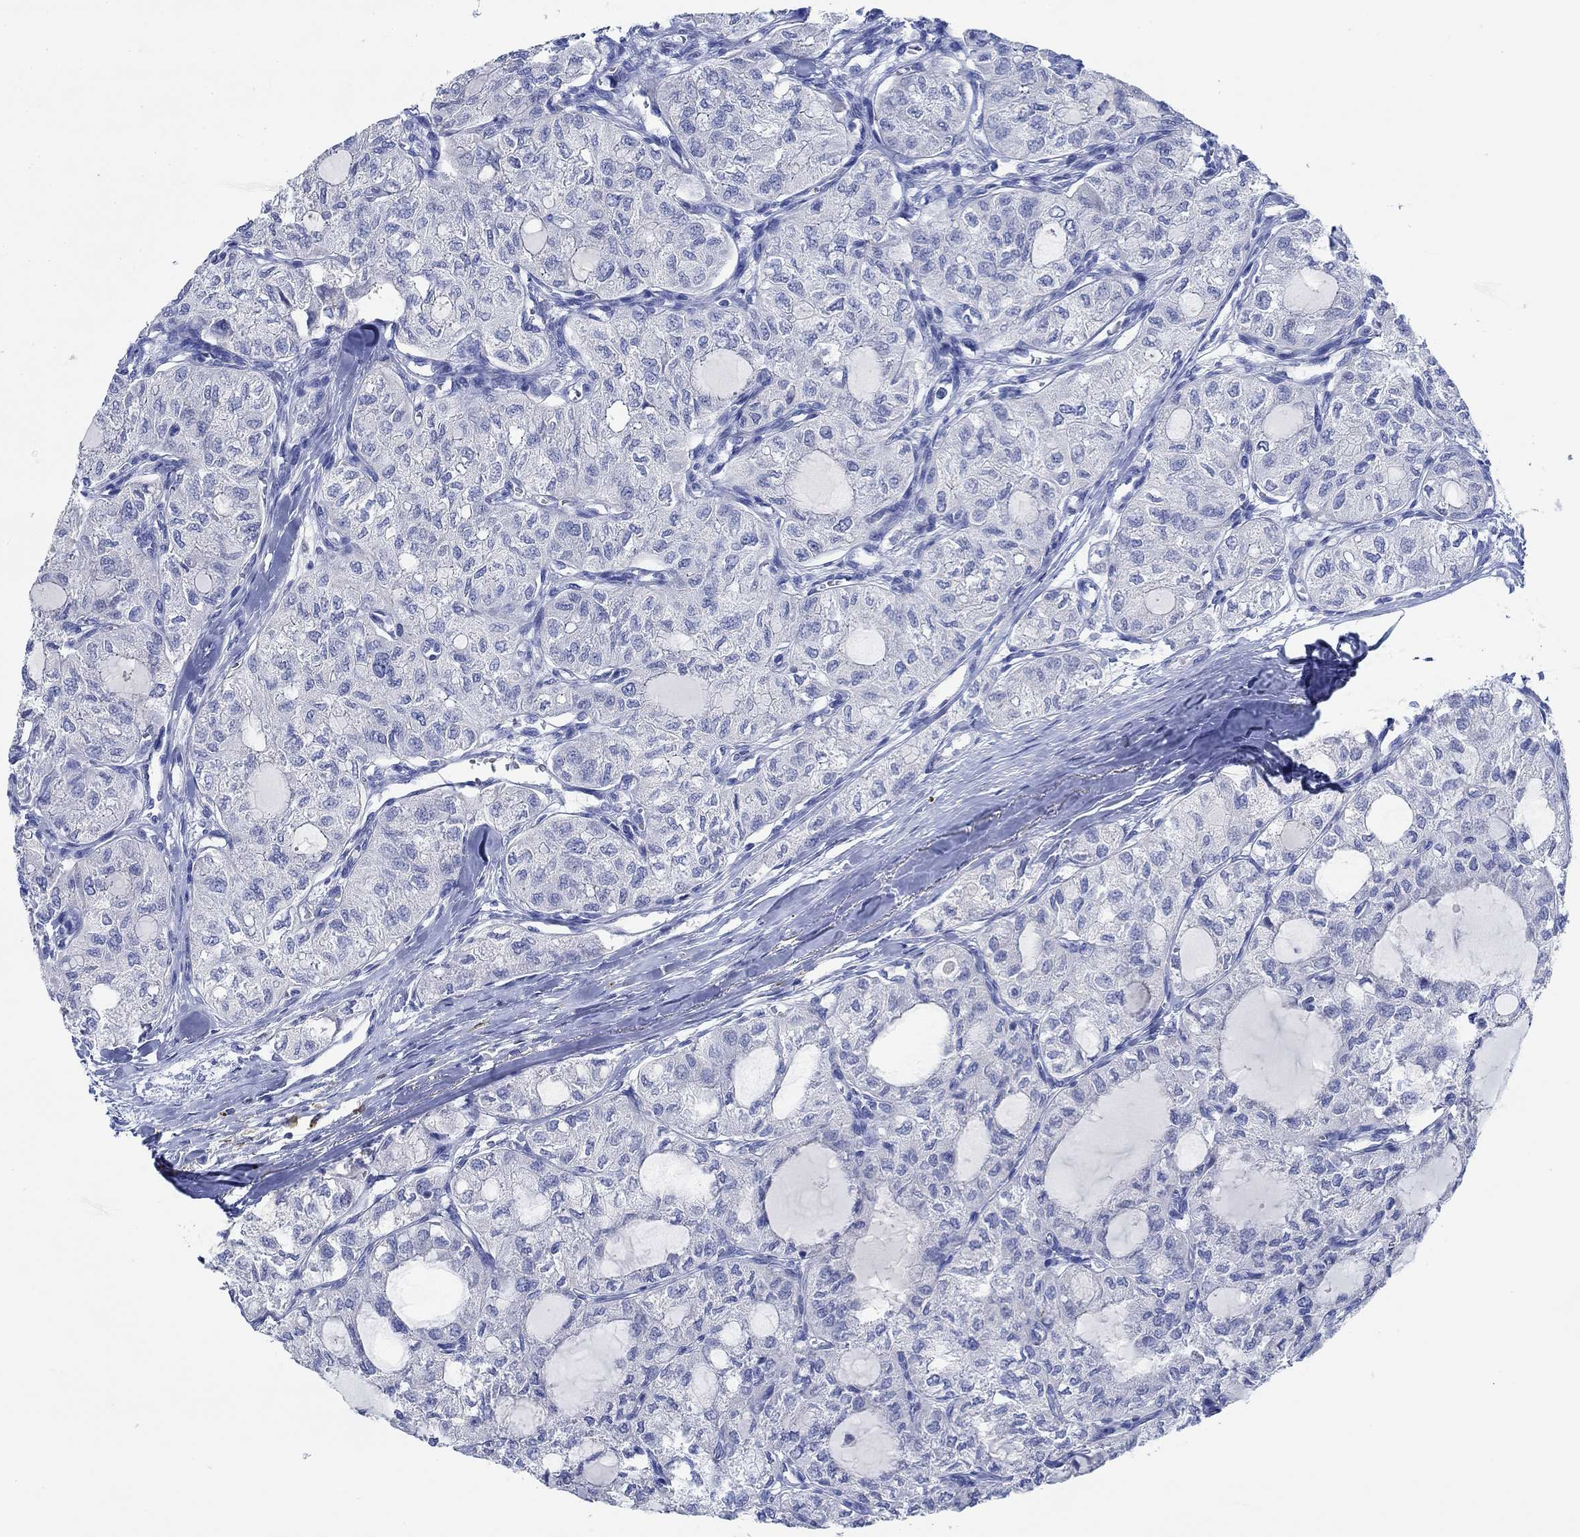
{"staining": {"intensity": "negative", "quantity": "none", "location": "none"}, "tissue": "thyroid cancer", "cell_type": "Tumor cells", "image_type": "cancer", "snomed": [{"axis": "morphology", "description": "Follicular adenoma carcinoma, NOS"}, {"axis": "topography", "description": "Thyroid gland"}], "caption": "This is a photomicrograph of immunohistochemistry (IHC) staining of thyroid cancer, which shows no expression in tumor cells. (DAB (3,3'-diaminobenzidine) IHC, high magnification).", "gene": "PPP1R17", "patient": {"sex": "male", "age": 75}}